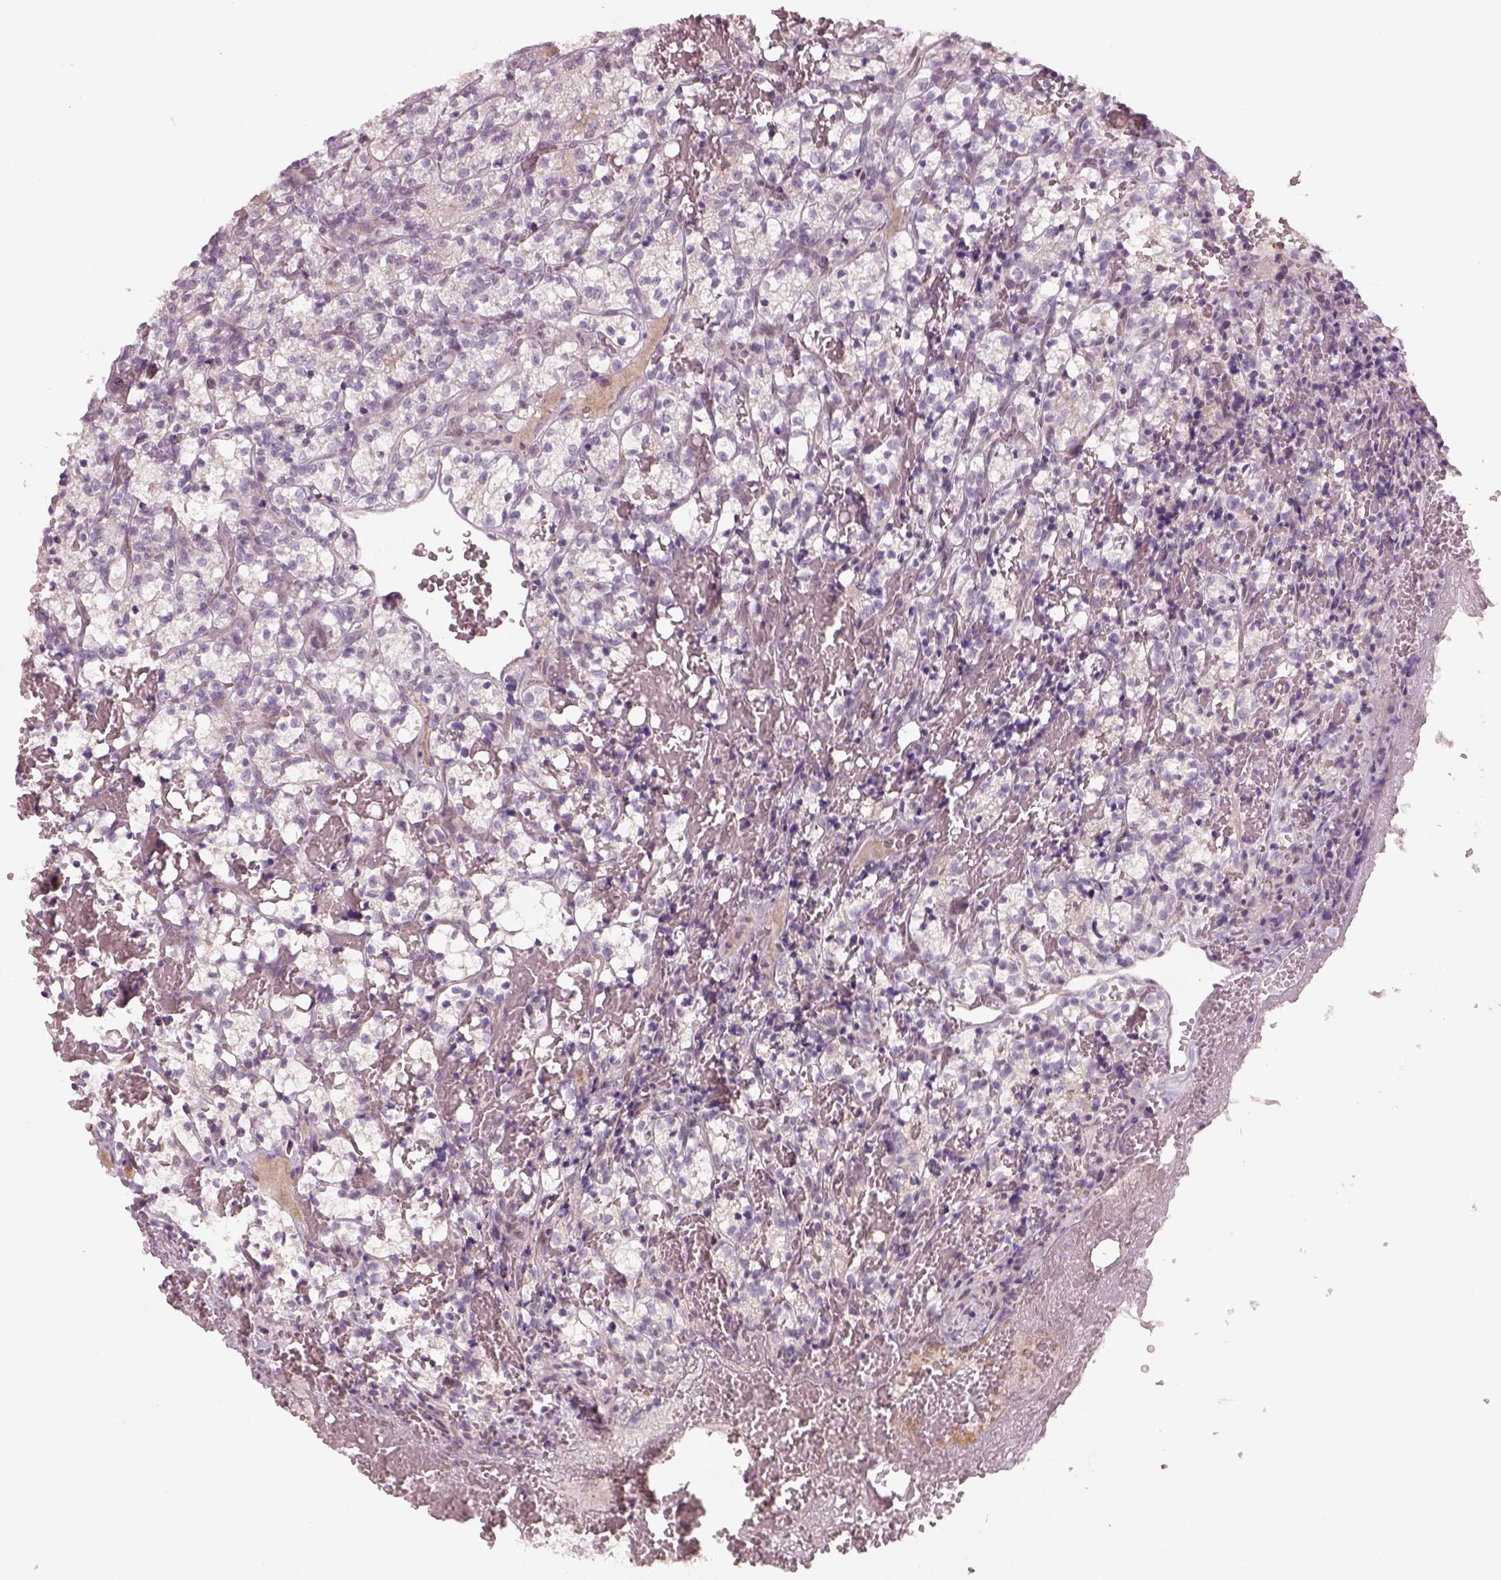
{"staining": {"intensity": "negative", "quantity": "none", "location": "none"}, "tissue": "renal cancer", "cell_type": "Tumor cells", "image_type": "cancer", "snomed": [{"axis": "morphology", "description": "Adenocarcinoma, NOS"}, {"axis": "topography", "description": "Kidney"}], "caption": "This is a histopathology image of immunohistochemistry staining of renal cancer (adenocarcinoma), which shows no staining in tumor cells. (DAB IHC, high magnification).", "gene": "PENK", "patient": {"sex": "female", "age": 69}}